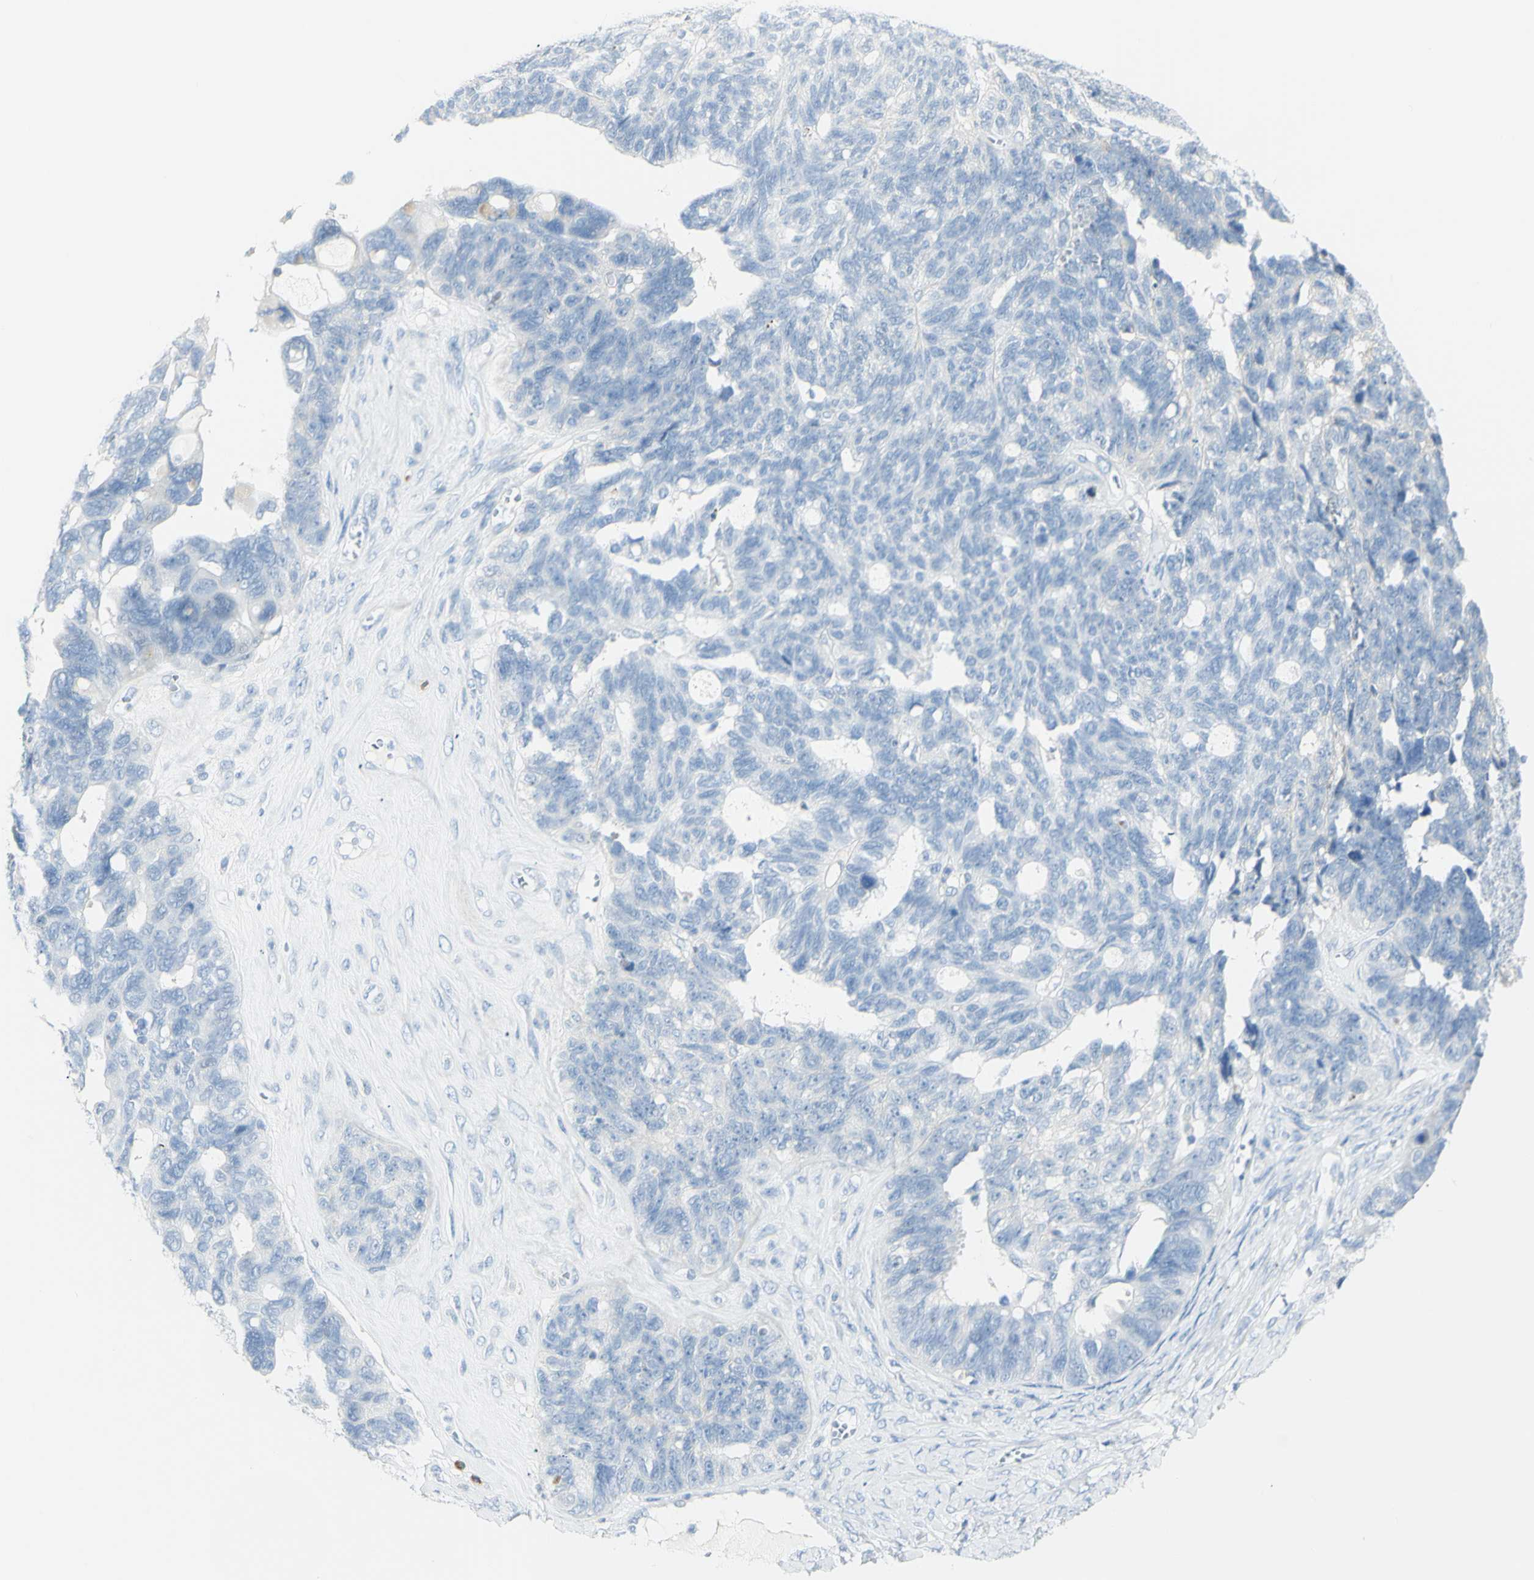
{"staining": {"intensity": "negative", "quantity": "none", "location": "none"}, "tissue": "ovarian cancer", "cell_type": "Tumor cells", "image_type": "cancer", "snomed": [{"axis": "morphology", "description": "Cystadenocarcinoma, serous, NOS"}, {"axis": "topography", "description": "Ovary"}], "caption": "Protein analysis of ovarian cancer (serous cystadenocarcinoma) displays no significant expression in tumor cells.", "gene": "LETM1", "patient": {"sex": "female", "age": 79}}